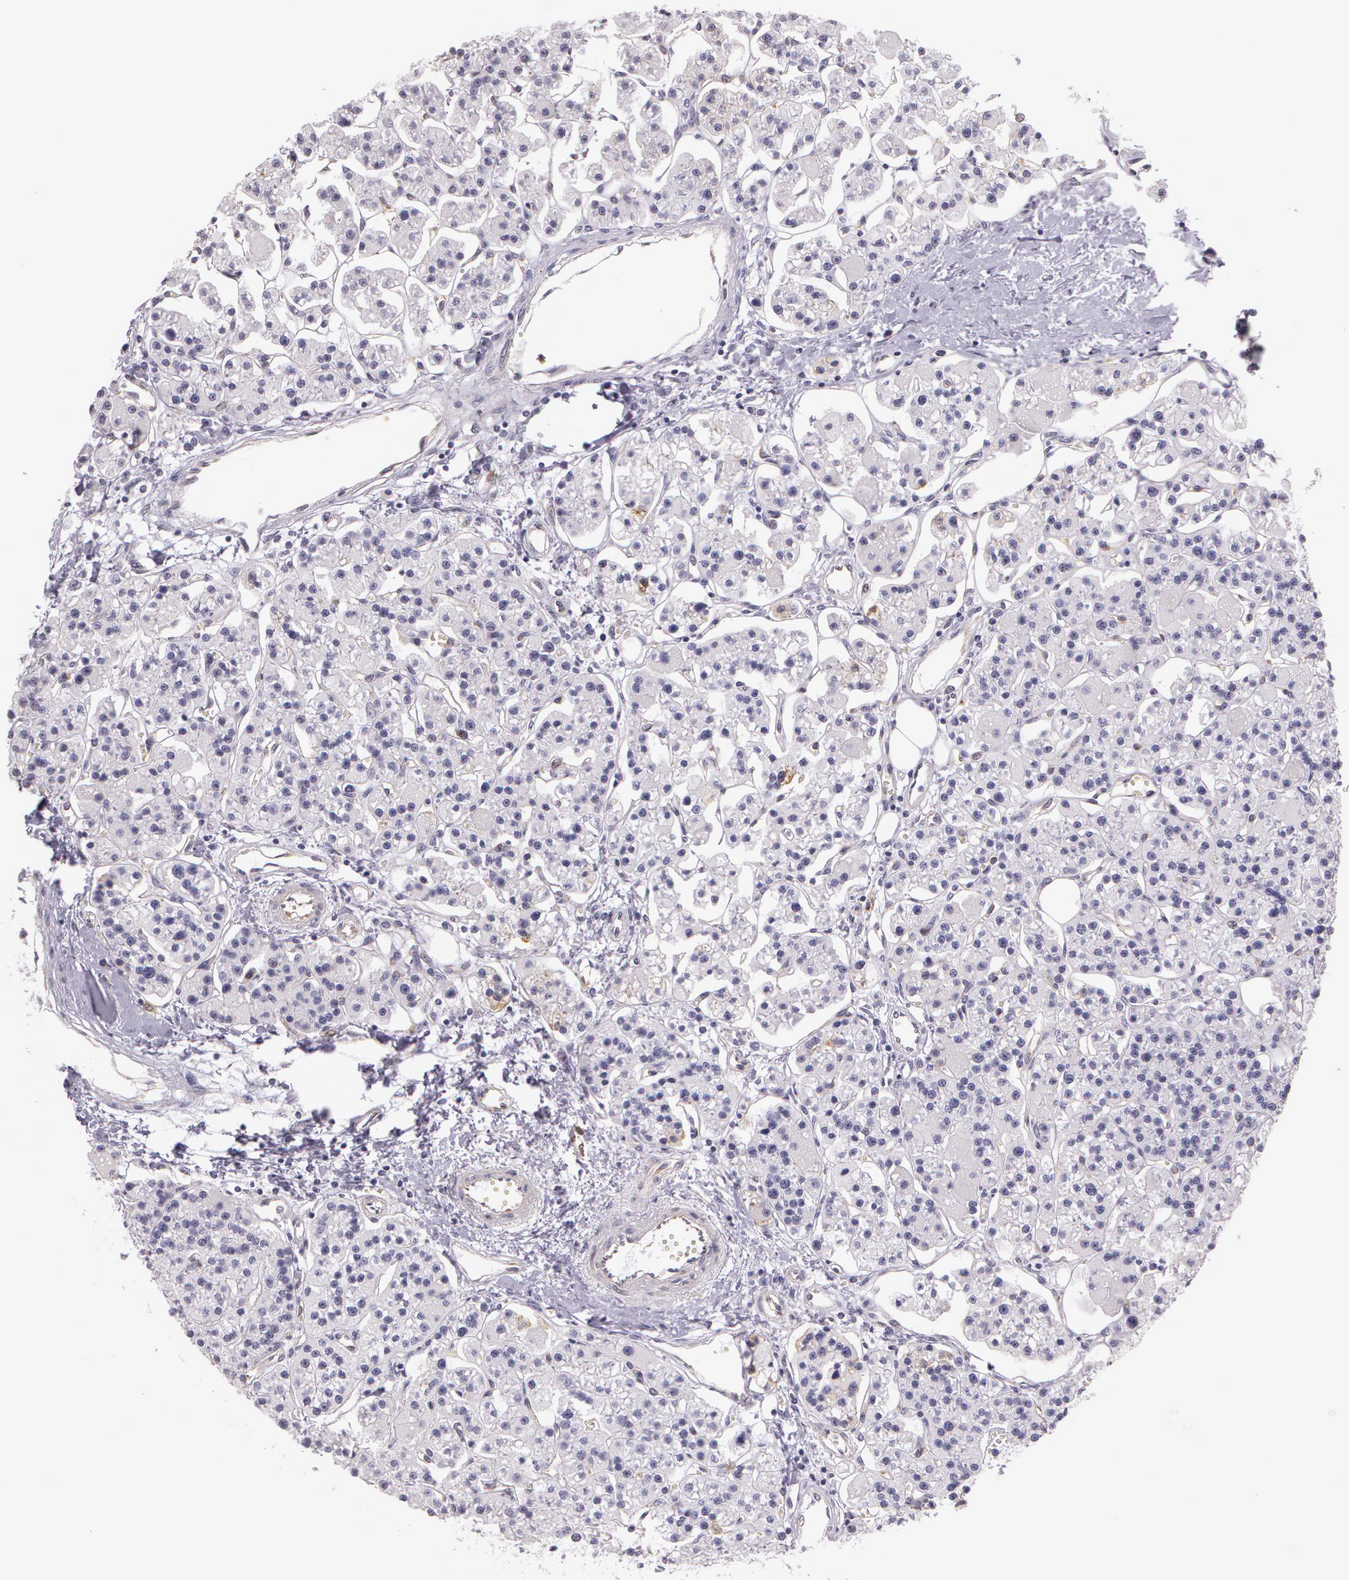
{"staining": {"intensity": "weak", "quantity": "<25%", "location": "cytoplasmic/membranous"}, "tissue": "parathyroid gland", "cell_type": "Glandular cells", "image_type": "normal", "snomed": [{"axis": "morphology", "description": "Normal tissue, NOS"}, {"axis": "topography", "description": "Parathyroid gland"}], "caption": "Immunohistochemical staining of normal parathyroid gland reveals no significant expression in glandular cells. The staining was performed using DAB (3,3'-diaminobenzidine) to visualize the protein expression in brown, while the nuclei were stained in blue with hematoxylin (Magnification: 20x).", "gene": "APP", "patient": {"sex": "female", "age": 58}}